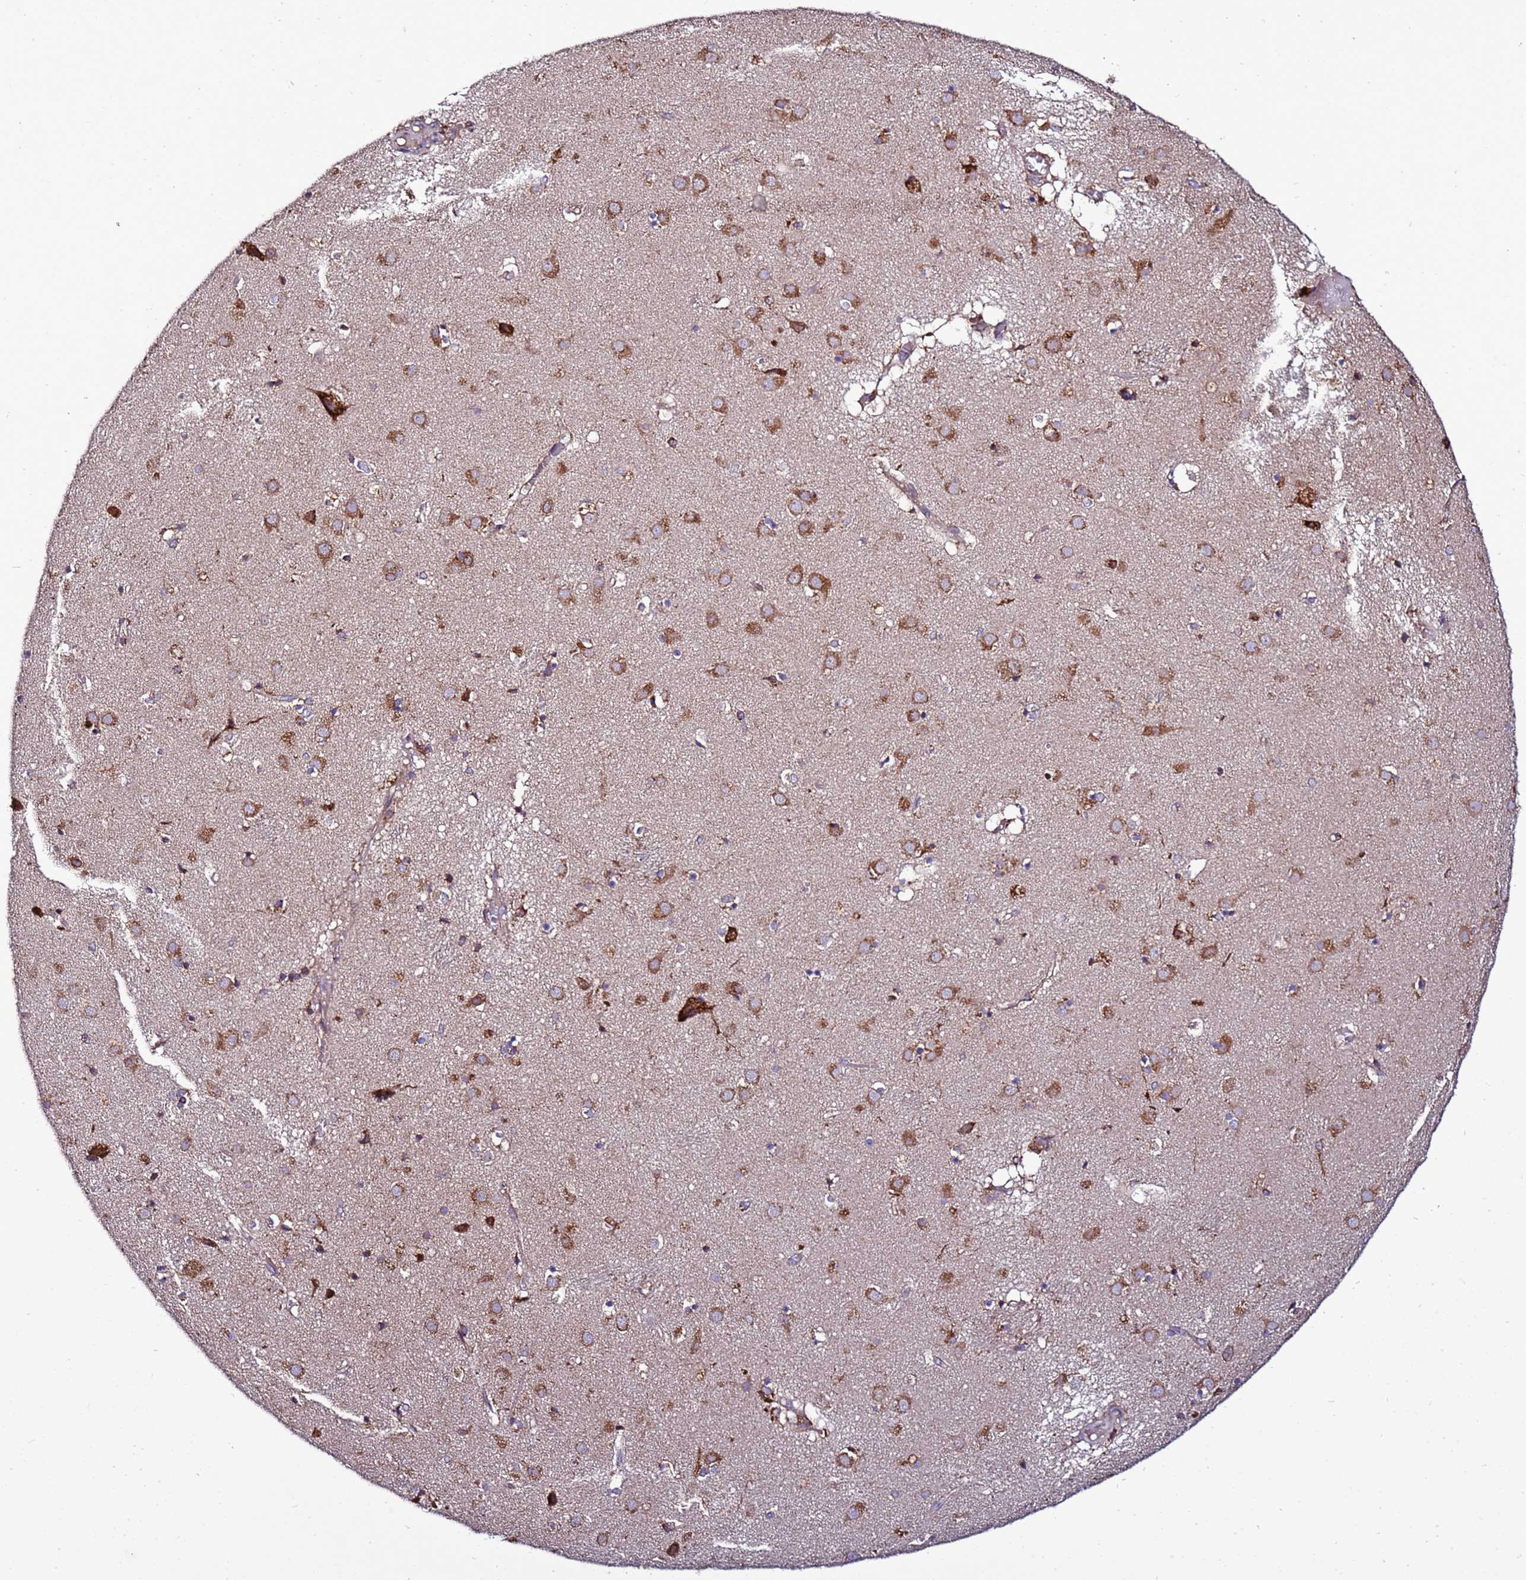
{"staining": {"intensity": "moderate", "quantity": "<25%", "location": "cytoplasmic/membranous"}, "tissue": "caudate", "cell_type": "Glial cells", "image_type": "normal", "snomed": [{"axis": "morphology", "description": "Normal tissue, NOS"}, {"axis": "topography", "description": "Lateral ventricle wall"}], "caption": "A brown stain highlights moderate cytoplasmic/membranous staining of a protein in glial cells of benign caudate.", "gene": "ANTKMT", "patient": {"sex": "male", "age": 70}}